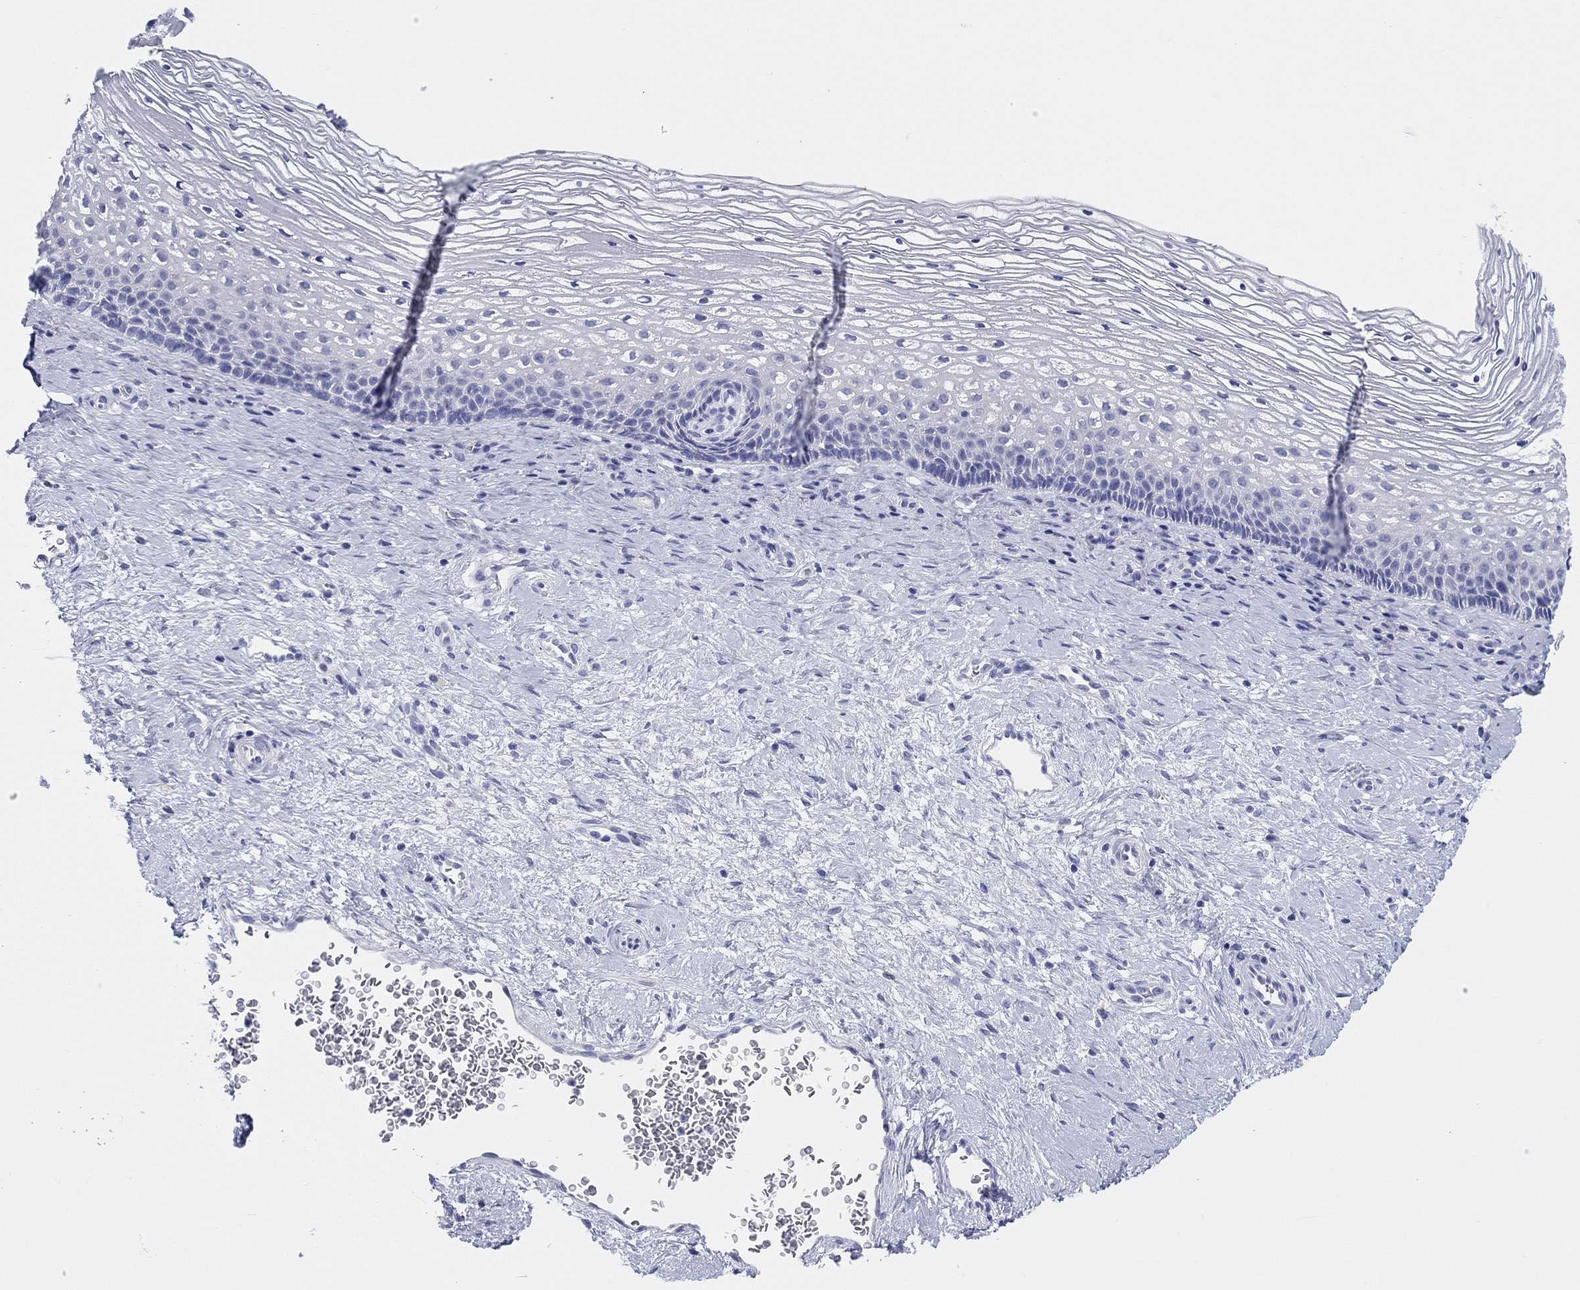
{"staining": {"intensity": "moderate", "quantity": "<25%", "location": "cytoplasmic/membranous"}, "tissue": "cervix", "cell_type": "Glandular cells", "image_type": "normal", "snomed": [{"axis": "morphology", "description": "Normal tissue, NOS"}, {"axis": "topography", "description": "Cervix"}], "caption": "A histopathology image showing moderate cytoplasmic/membranous expression in approximately <25% of glandular cells in benign cervix, as visualized by brown immunohistochemical staining.", "gene": "ERICH3", "patient": {"sex": "female", "age": 34}}